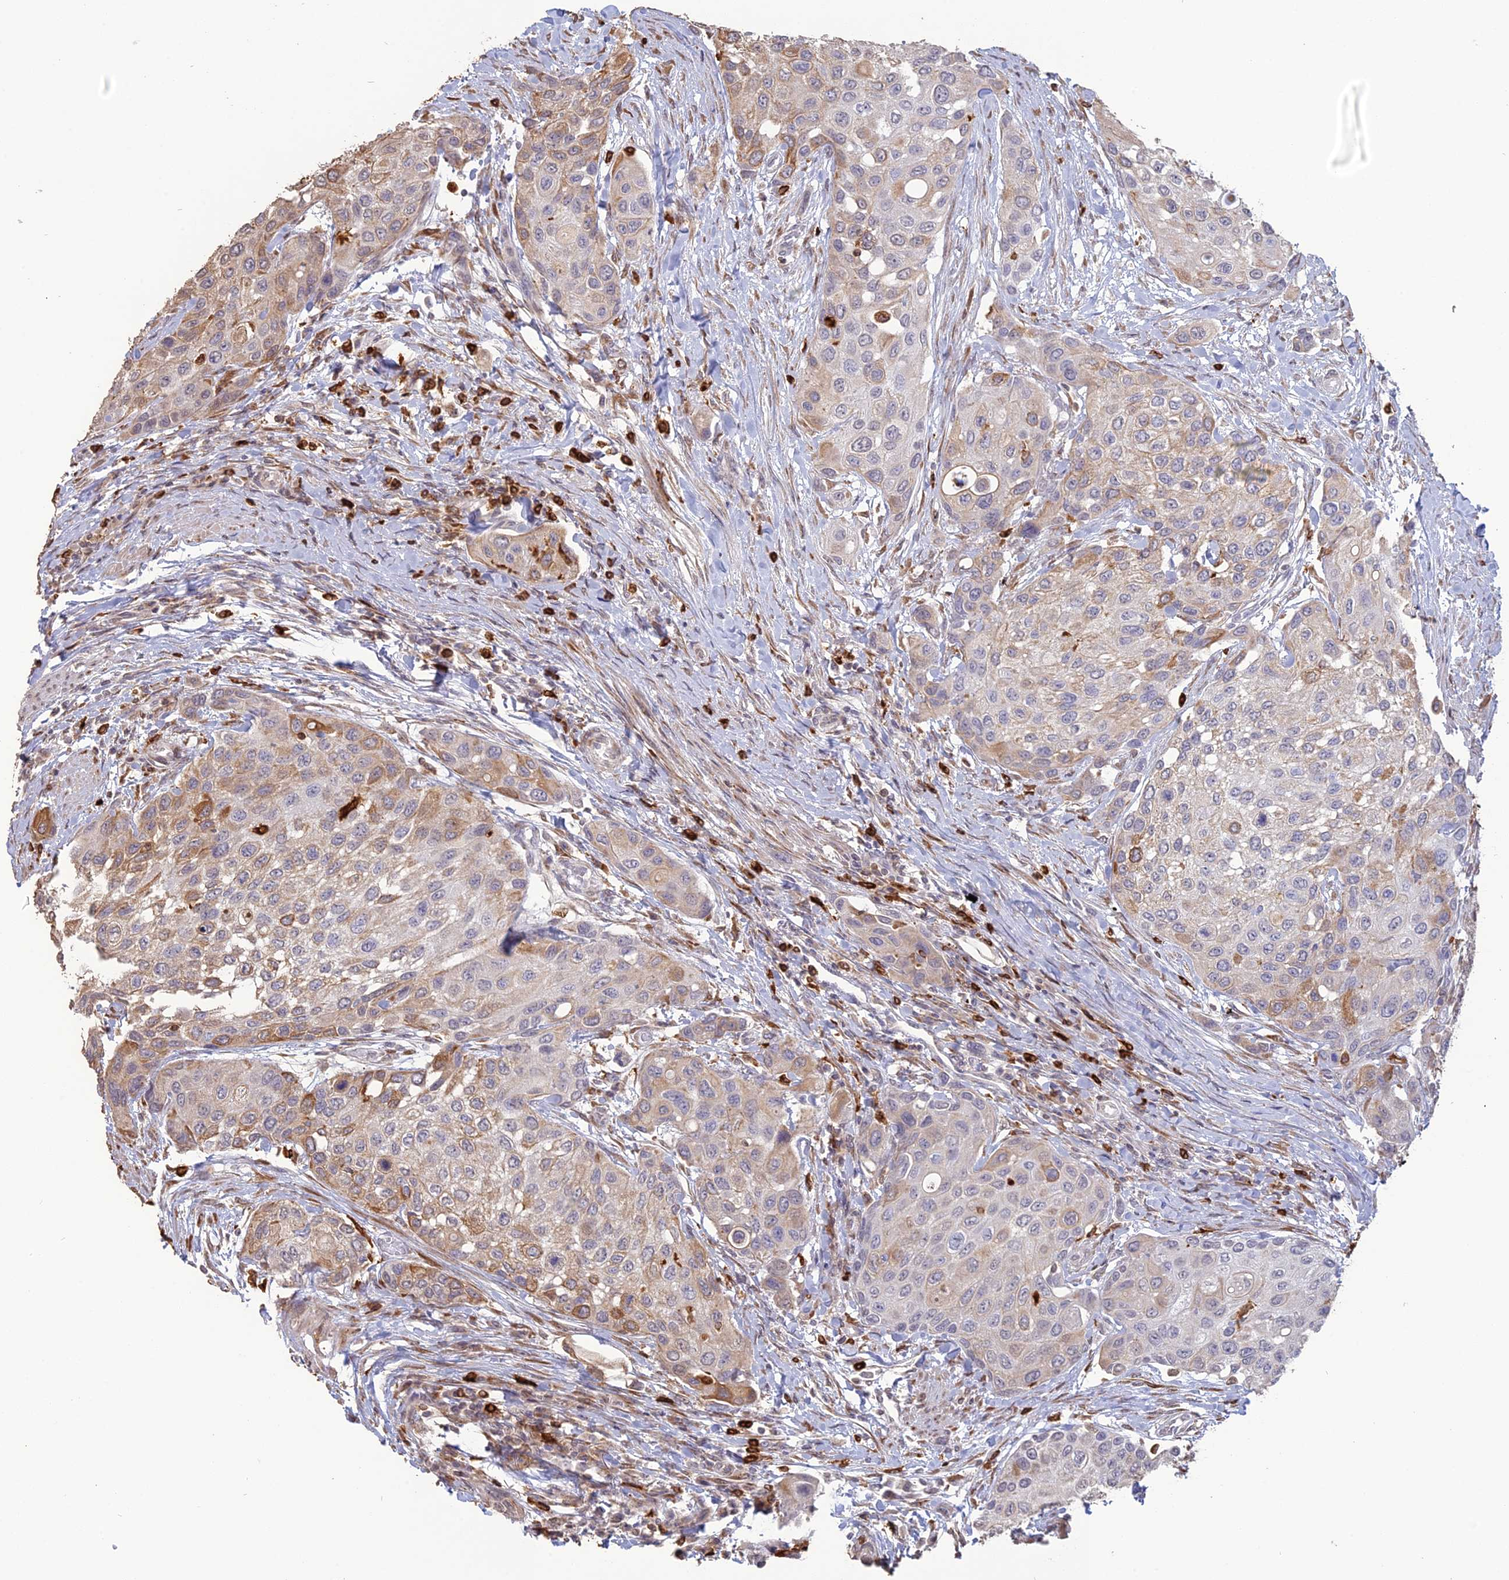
{"staining": {"intensity": "weak", "quantity": "25%-75%", "location": "cytoplasmic/membranous"}, "tissue": "urothelial cancer", "cell_type": "Tumor cells", "image_type": "cancer", "snomed": [{"axis": "morphology", "description": "Normal tissue, NOS"}, {"axis": "morphology", "description": "Urothelial carcinoma, High grade"}, {"axis": "topography", "description": "Vascular tissue"}, {"axis": "topography", "description": "Urinary bladder"}], "caption": "This micrograph shows immunohistochemistry (IHC) staining of urothelial cancer, with low weak cytoplasmic/membranous positivity in approximately 25%-75% of tumor cells.", "gene": "APOBR", "patient": {"sex": "female", "age": 56}}